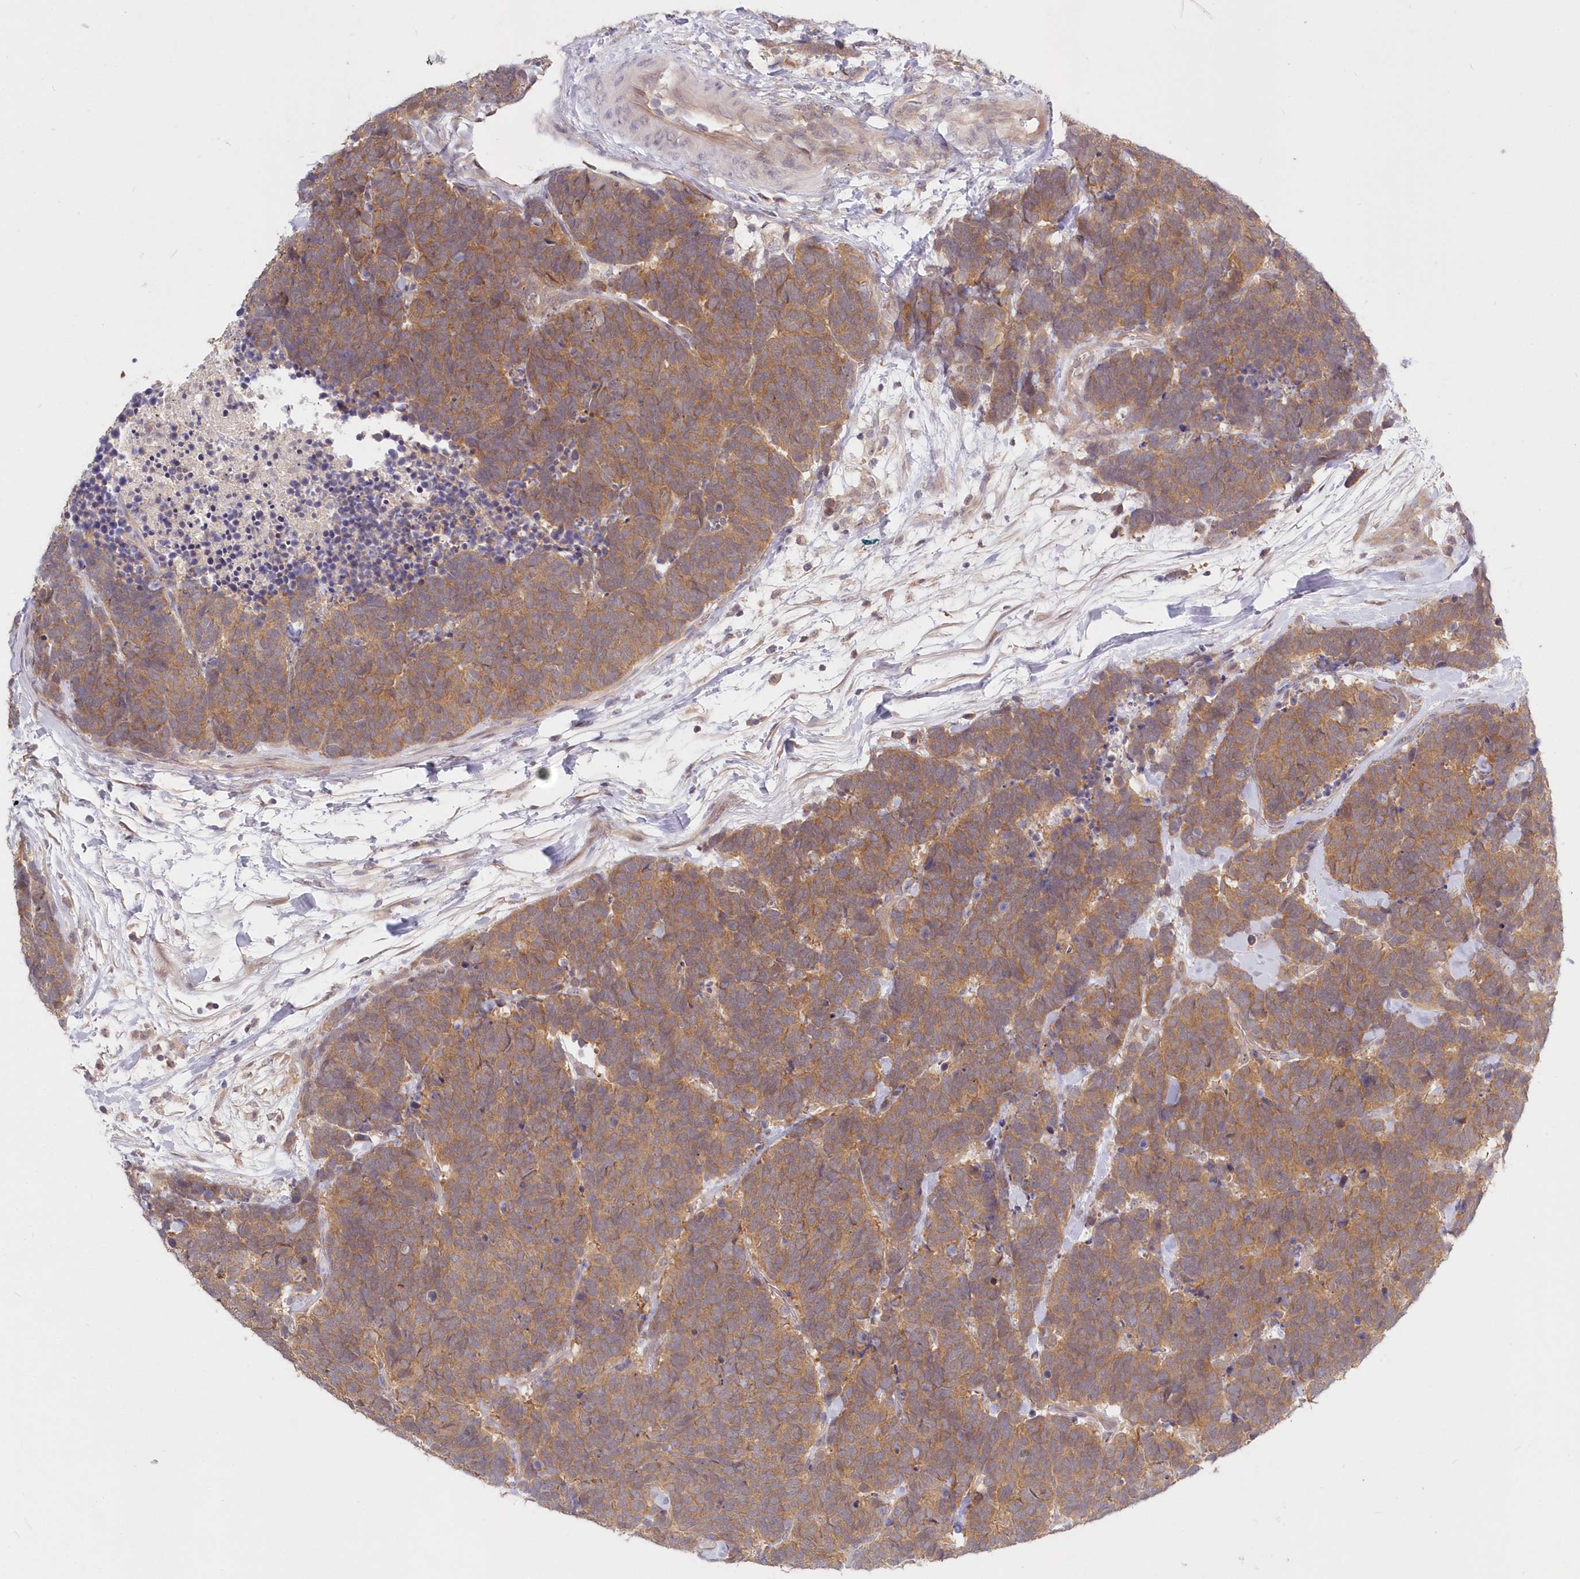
{"staining": {"intensity": "moderate", "quantity": ">75%", "location": "cytoplasmic/membranous"}, "tissue": "carcinoid", "cell_type": "Tumor cells", "image_type": "cancer", "snomed": [{"axis": "morphology", "description": "Carcinoma, NOS"}, {"axis": "morphology", "description": "Carcinoid, malignant, NOS"}, {"axis": "topography", "description": "Urinary bladder"}], "caption": "DAB immunohistochemical staining of carcinoid reveals moderate cytoplasmic/membranous protein positivity in about >75% of tumor cells. The protein is shown in brown color, while the nuclei are stained blue.", "gene": "KATNA1", "patient": {"sex": "male", "age": 57}}